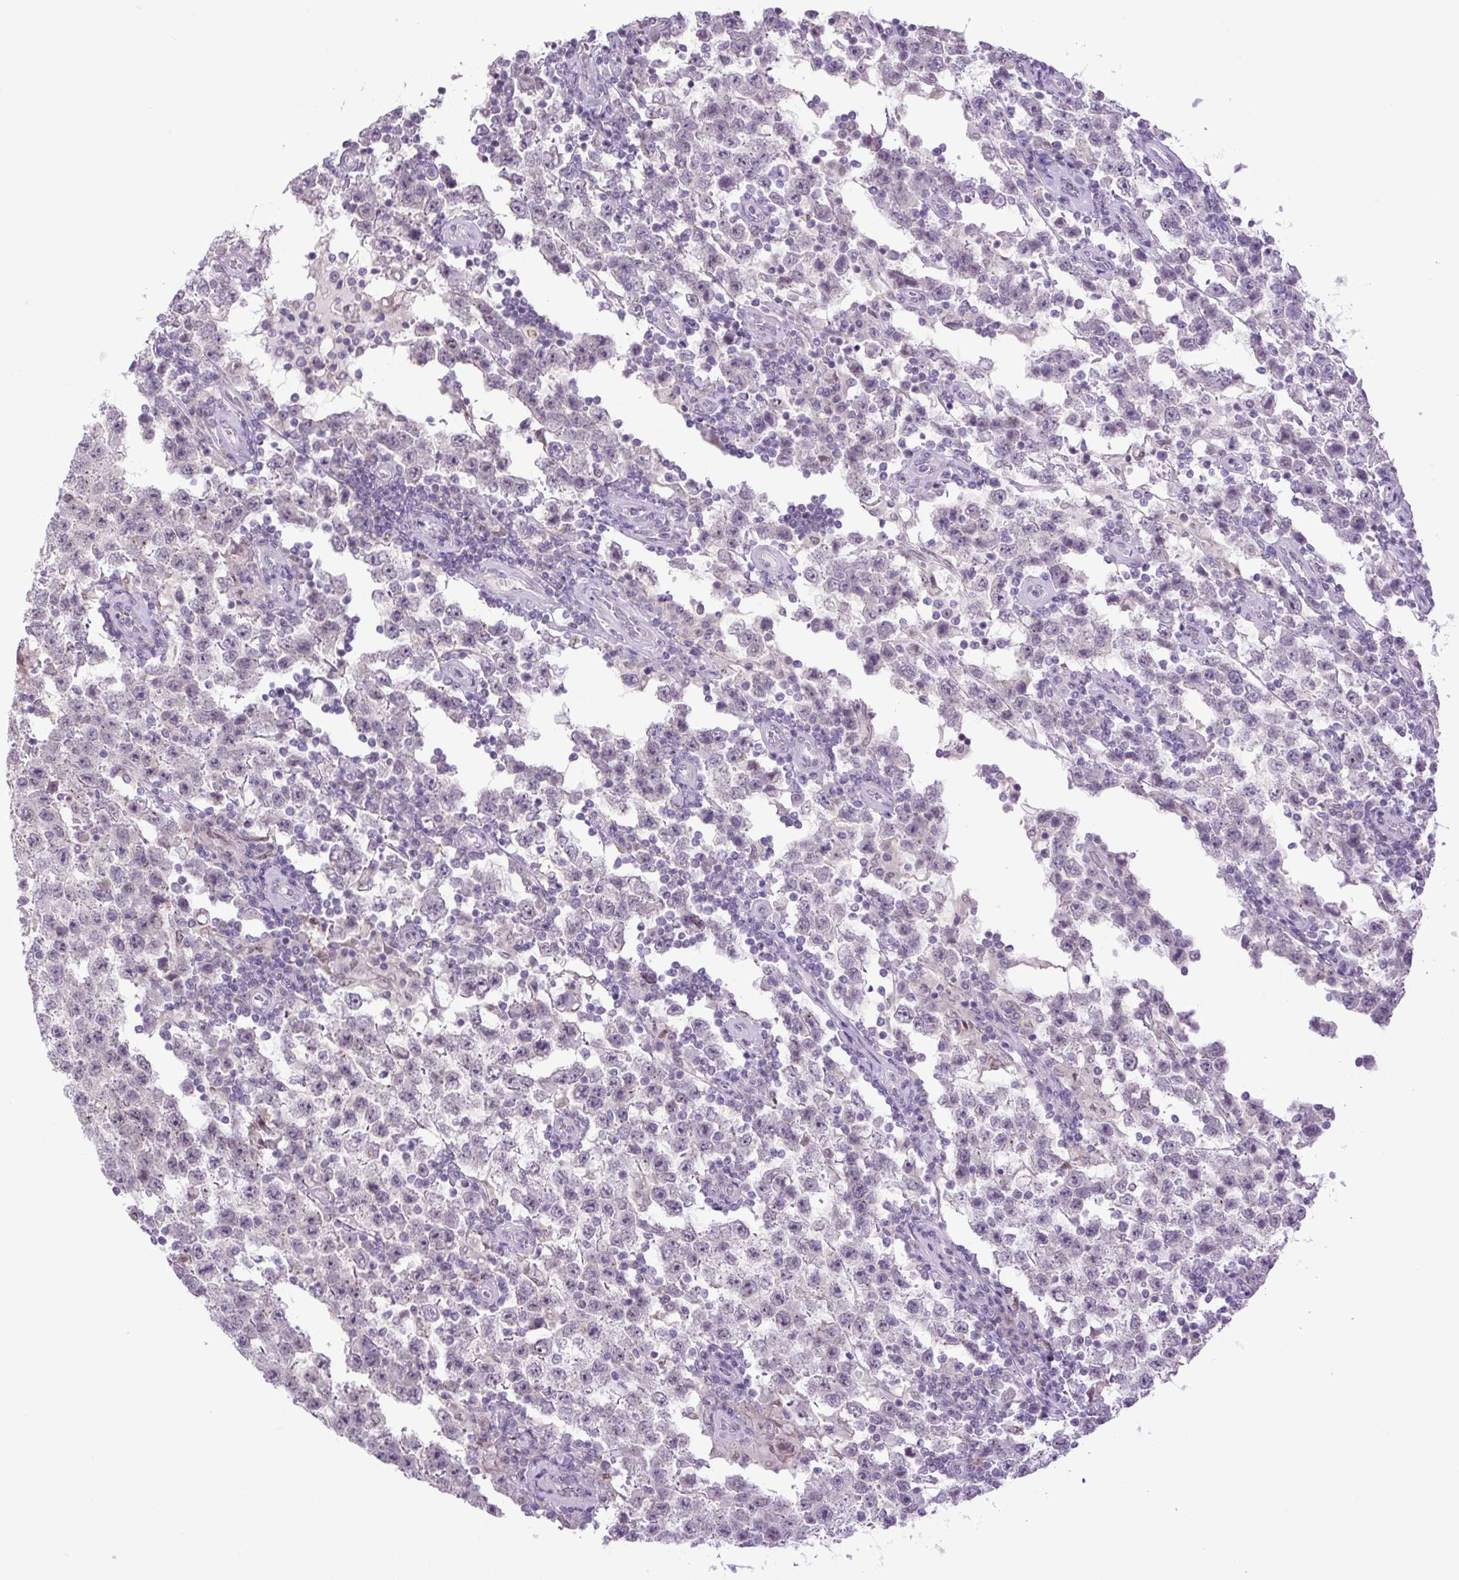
{"staining": {"intensity": "negative", "quantity": "none", "location": "none"}, "tissue": "testis cancer", "cell_type": "Tumor cells", "image_type": "cancer", "snomed": [{"axis": "morphology", "description": "Normal tissue, NOS"}, {"axis": "morphology", "description": "Urothelial carcinoma, High grade"}, {"axis": "morphology", "description": "Seminoma, NOS"}, {"axis": "morphology", "description": "Carcinoma, Embryonal, NOS"}, {"axis": "topography", "description": "Urinary bladder"}, {"axis": "topography", "description": "Testis"}], "caption": "An IHC photomicrograph of testis cancer (embryonal carcinoma) is shown. There is no staining in tumor cells of testis cancer (embryonal carcinoma).", "gene": "KPNA1", "patient": {"sex": "male", "age": 41}}